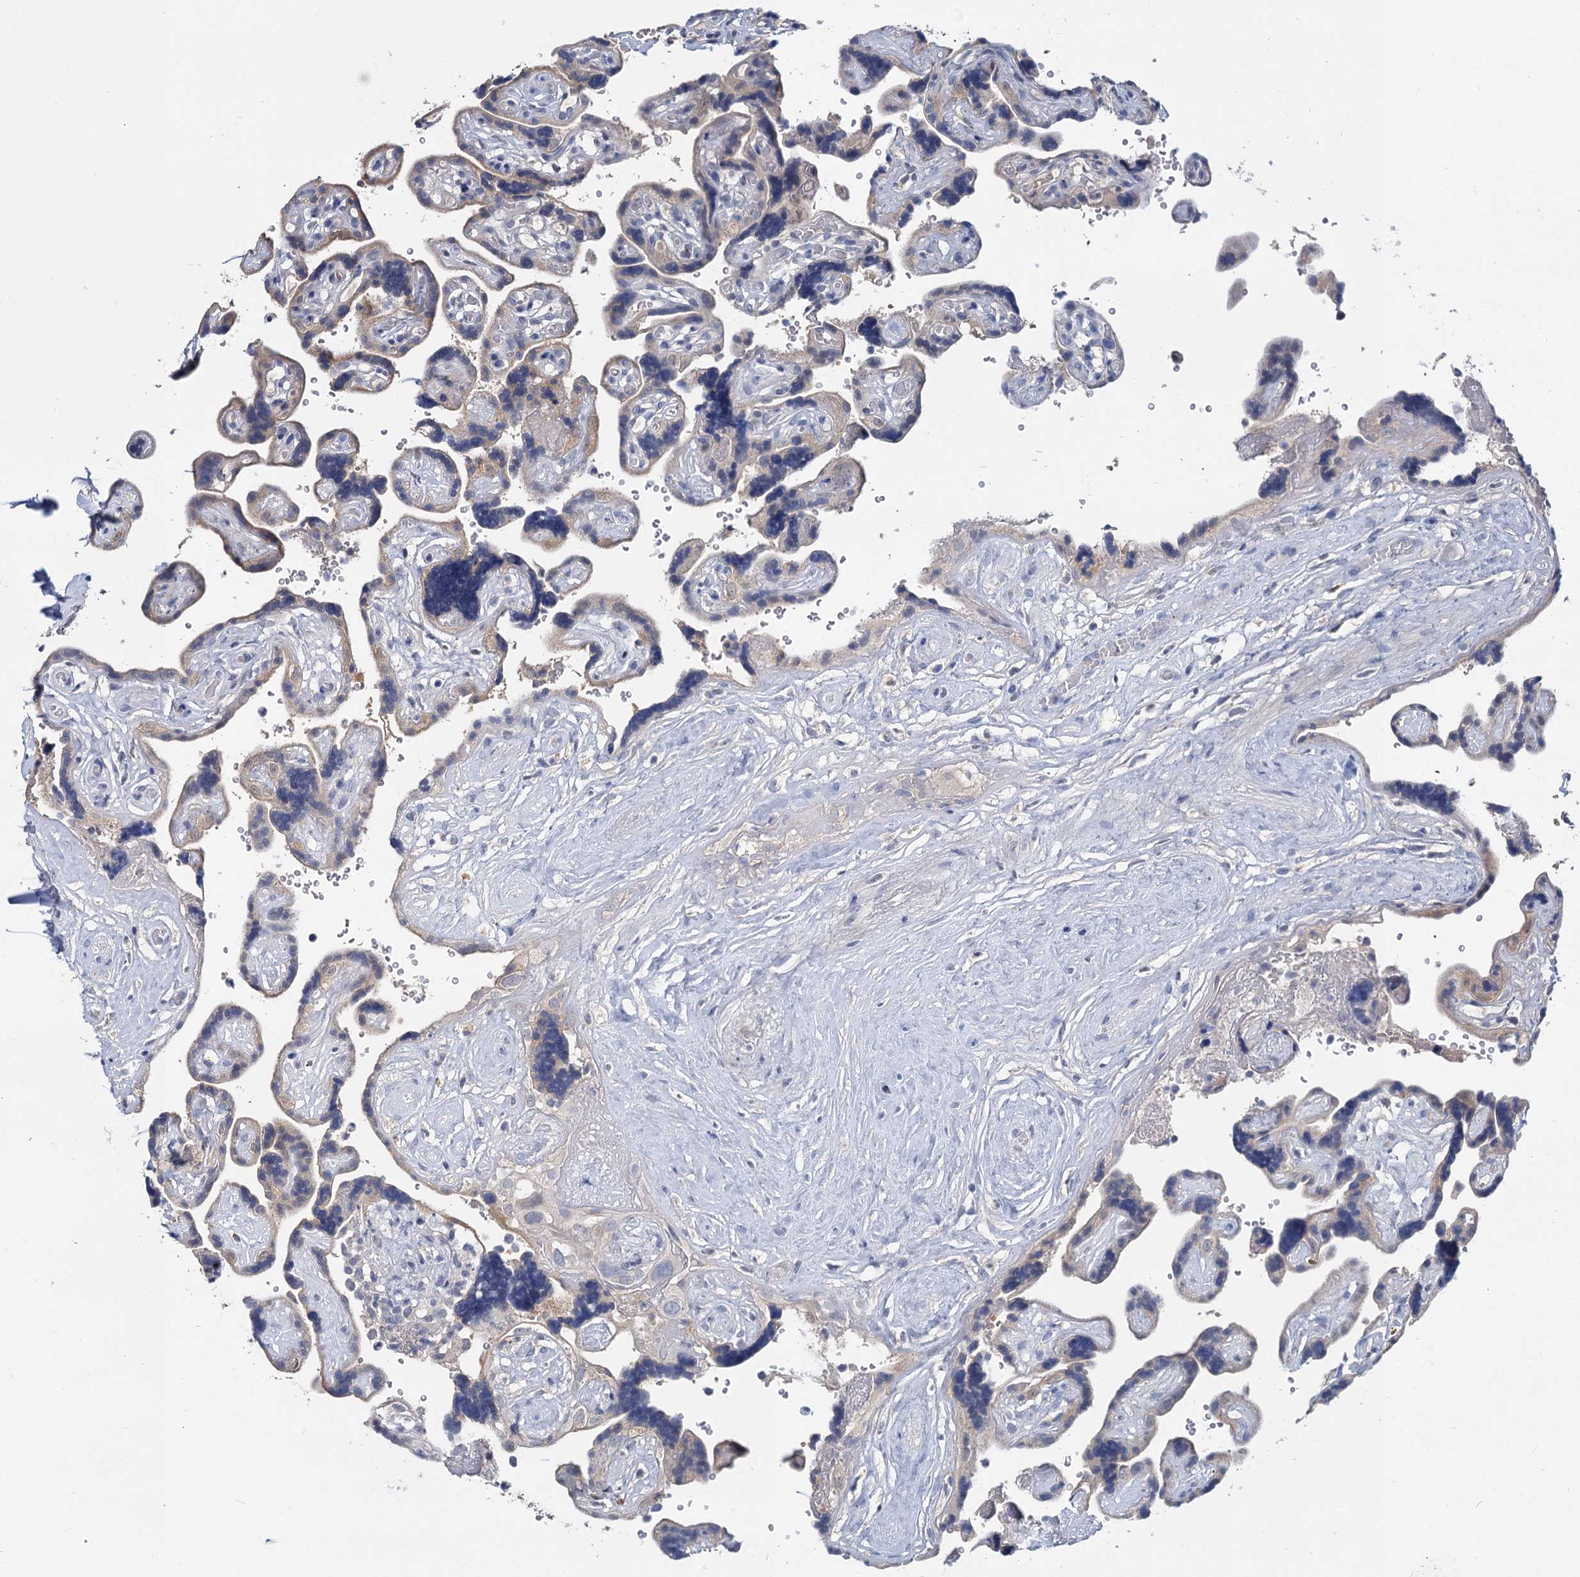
{"staining": {"intensity": "moderate", "quantity": ">75%", "location": "cytoplasmic/membranous"}, "tissue": "placenta", "cell_type": "Decidual cells", "image_type": "normal", "snomed": [{"axis": "morphology", "description": "Normal tissue, NOS"}, {"axis": "topography", "description": "Placenta"}], "caption": "Immunohistochemistry (IHC) micrograph of benign placenta: placenta stained using immunohistochemistry (IHC) exhibits medium levels of moderate protein expression localized specifically in the cytoplasmic/membranous of decidual cells, appearing as a cytoplasmic/membranous brown color.", "gene": "ANKRD42", "patient": {"sex": "female", "age": 30}}